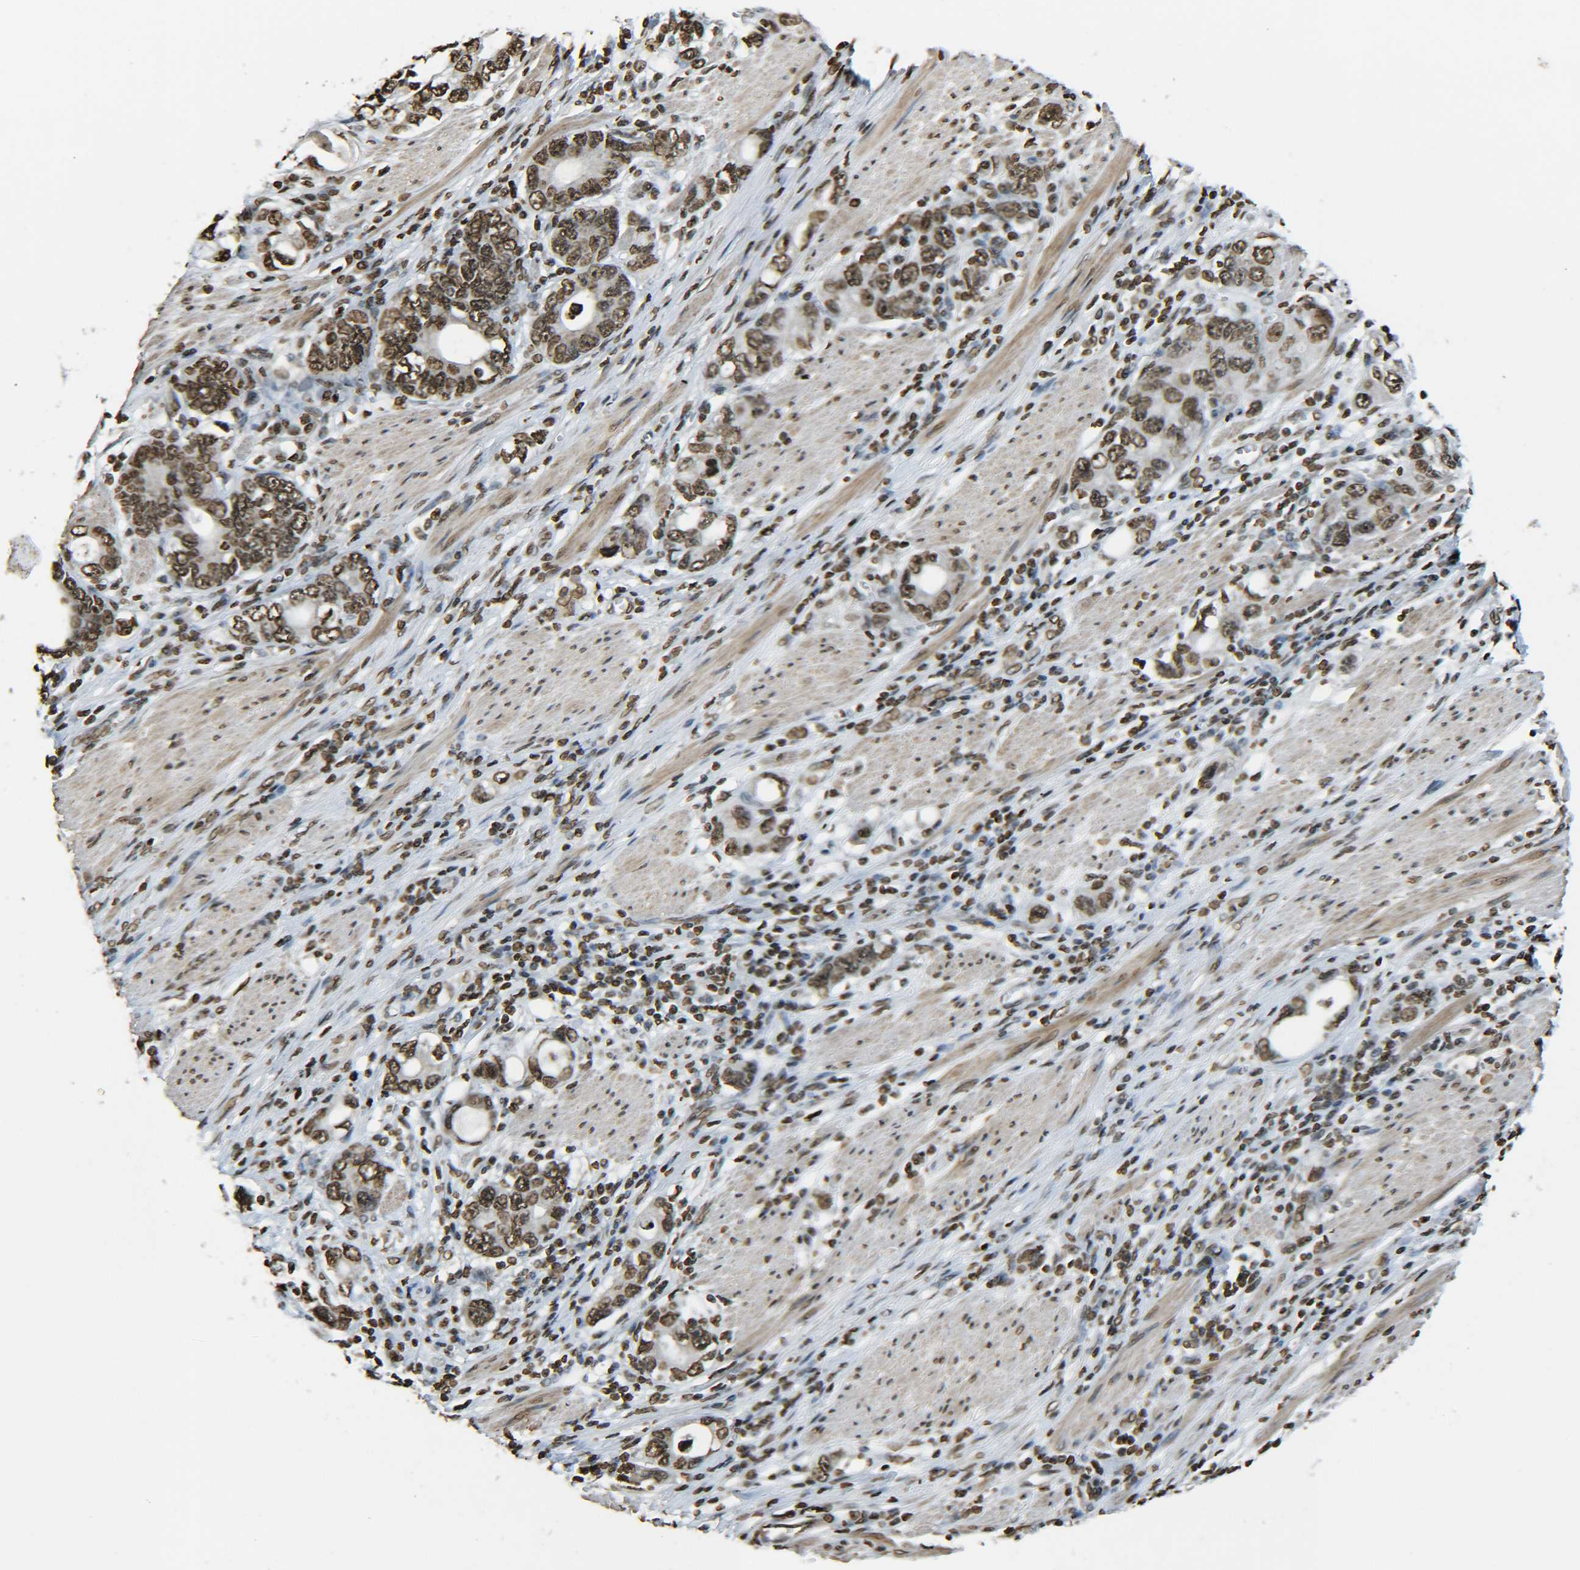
{"staining": {"intensity": "moderate", "quantity": ">75%", "location": "nuclear"}, "tissue": "stomach cancer", "cell_type": "Tumor cells", "image_type": "cancer", "snomed": [{"axis": "morphology", "description": "Adenocarcinoma, NOS"}, {"axis": "topography", "description": "Stomach, lower"}], "caption": "About >75% of tumor cells in human stomach cancer (adenocarcinoma) show moderate nuclear protein staining as visualized by brown immunohistochemical staining.", "gene": "H4C16", "patient": {"sex": "female", "age": 93}}